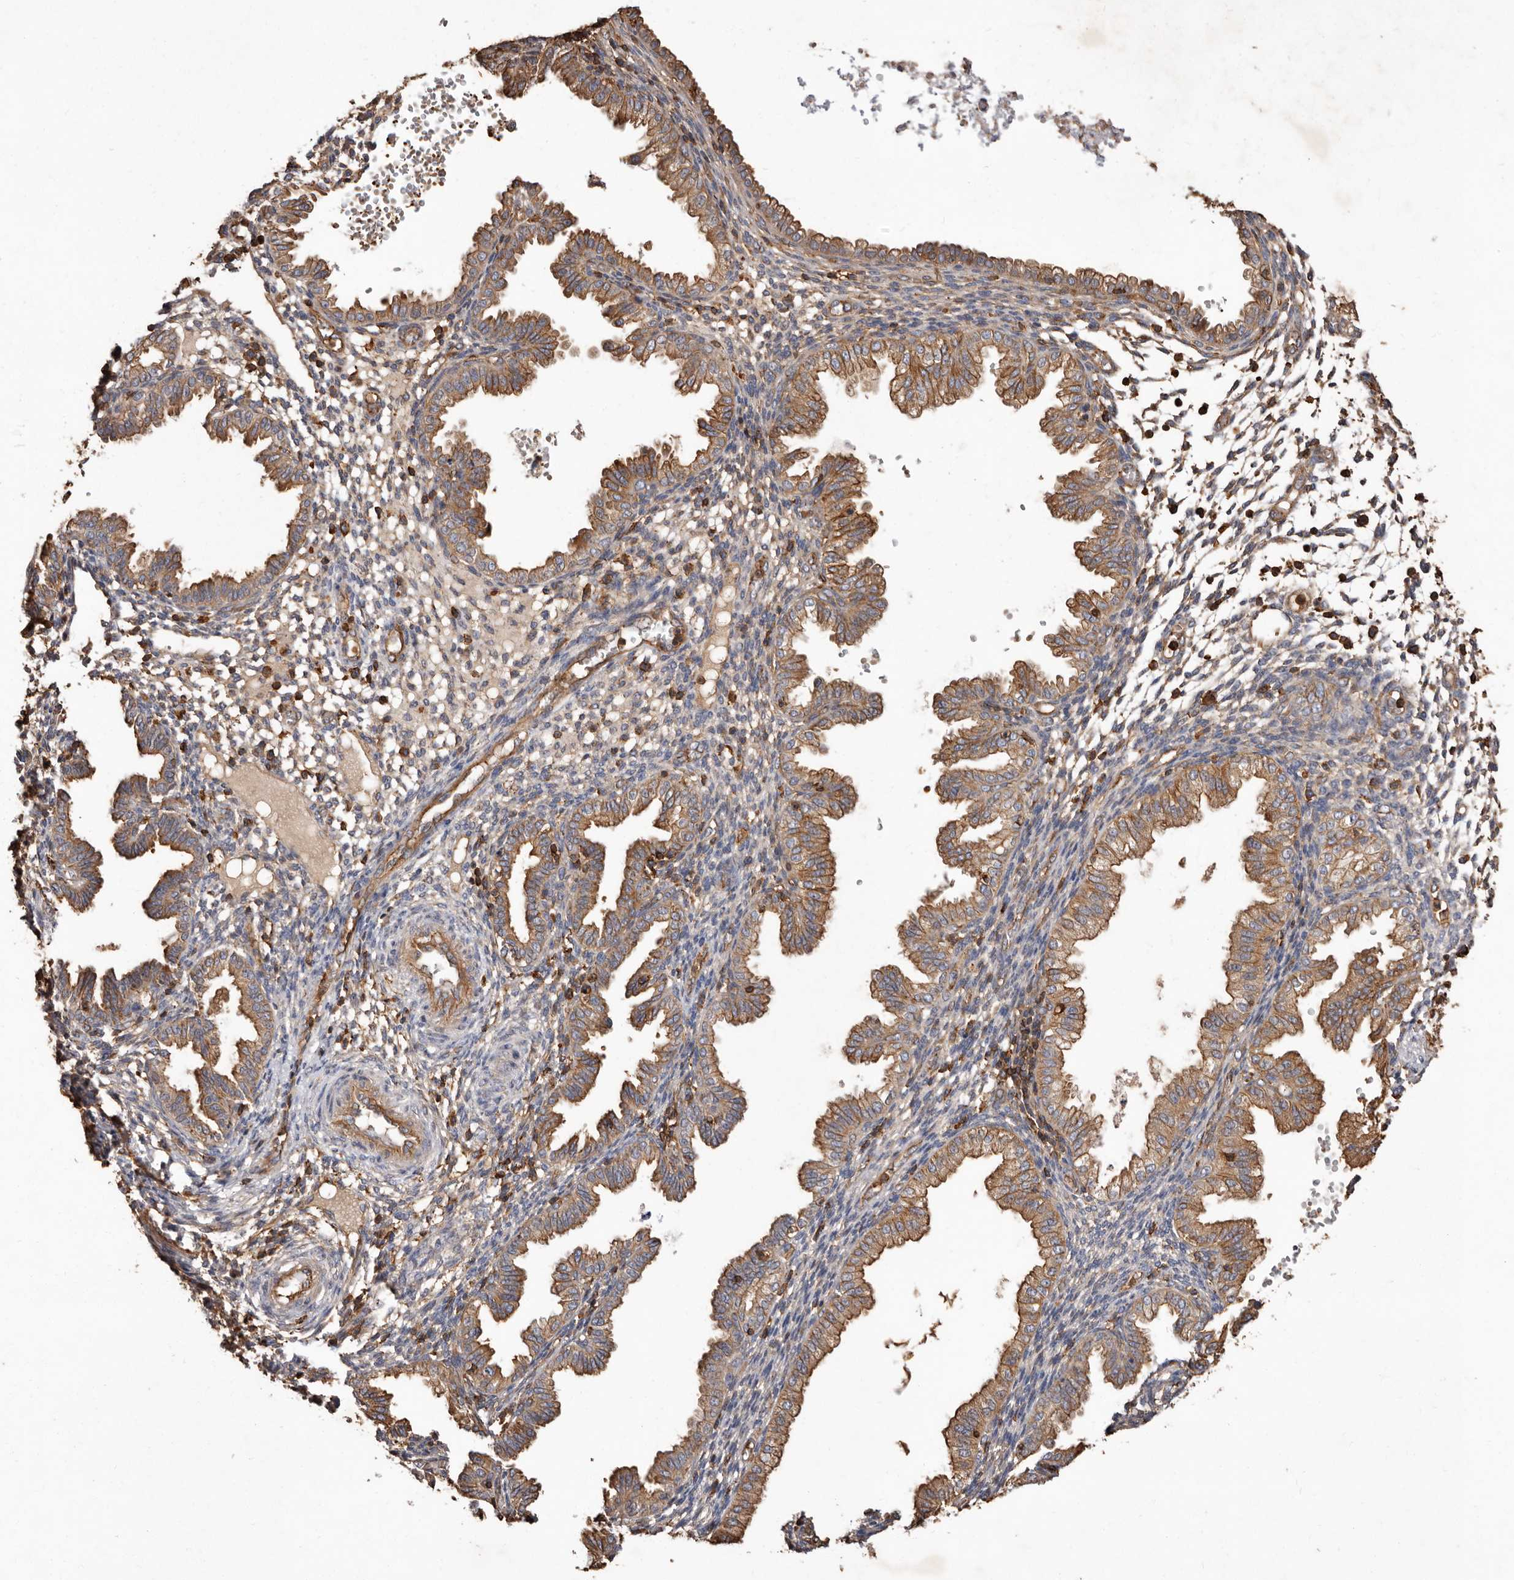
{"staining": {"intensity": "moderate", "quantity": "<25%", "location": "cytoplasmic/membranous"}, "tissue": "endometrium", "cell_type": "Cells in endometrial stroma", "image_type": "normal", "snomed": [{"axis": "morphology", "description": "Normal tissue, NOS"}, {"axis": "topography", "description": "Endometrium"}], "caption": "Endometrium stained with a brown dye demonstrates moderate cytoplasmic/membranous positive expression in about <25% of cells in endometrial stroma.", "gene": "COQ8B", "patient": {"sex": "female", "age": 33}}